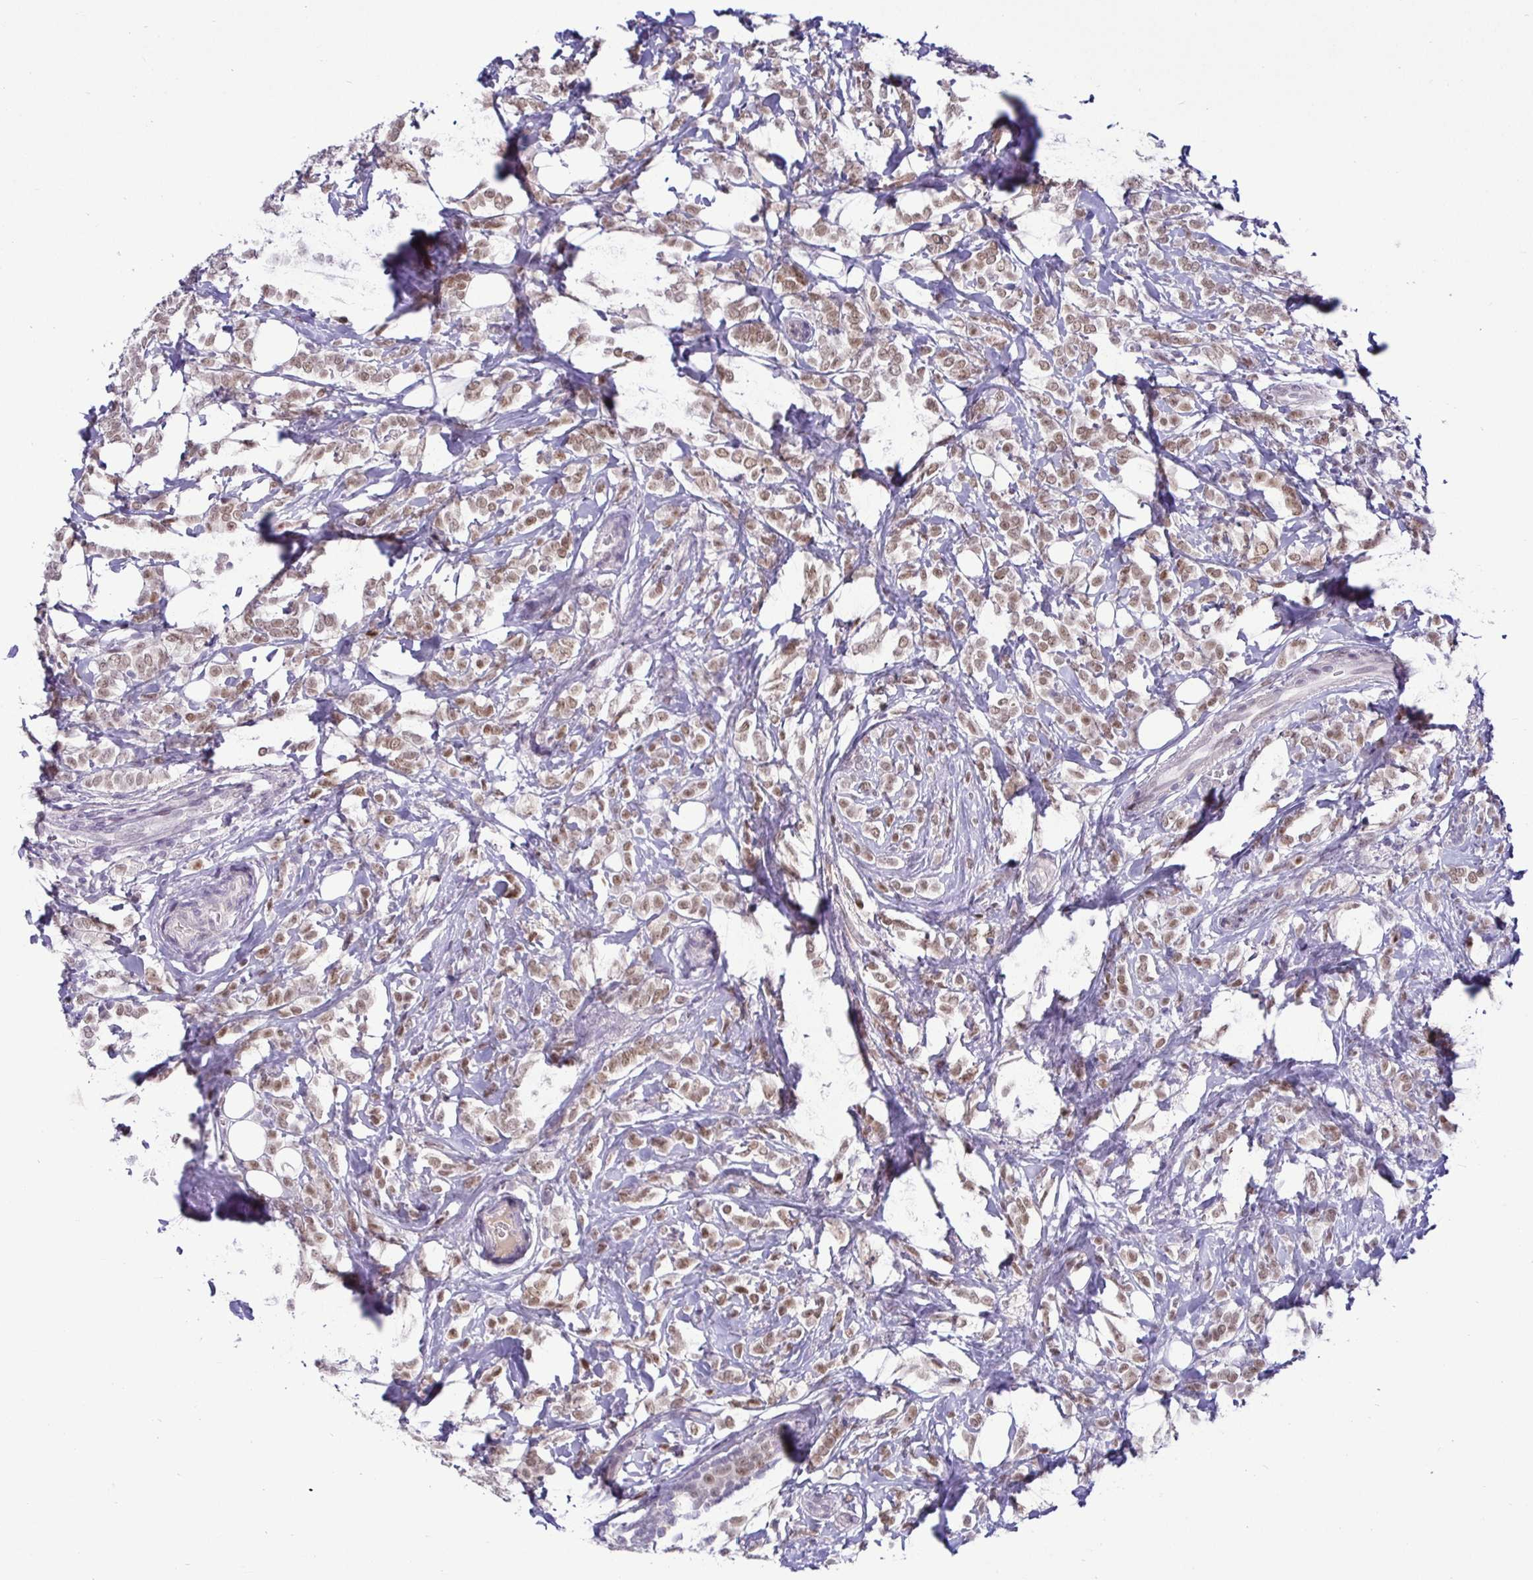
{"staining": {"intensity": "moderate", "quantity": ">75%", "location": "nuclear"}, "tissue": "breast cancer", "cell_type": "Tumor cells", "image_type": "cancer", "snomed": [{"axis": "morphology", "description": "Lobular carcinoma"}, {"axis": "topography", "description": "Breast"}], "caption": "Human breast cancer (lobular carcinoma) stained with a brown dye reveals moderate nuclear positive expression in approximately >75% of tumor cells.", "gene": "NUP188", "patient": {"sex": "female", "age": 49}}